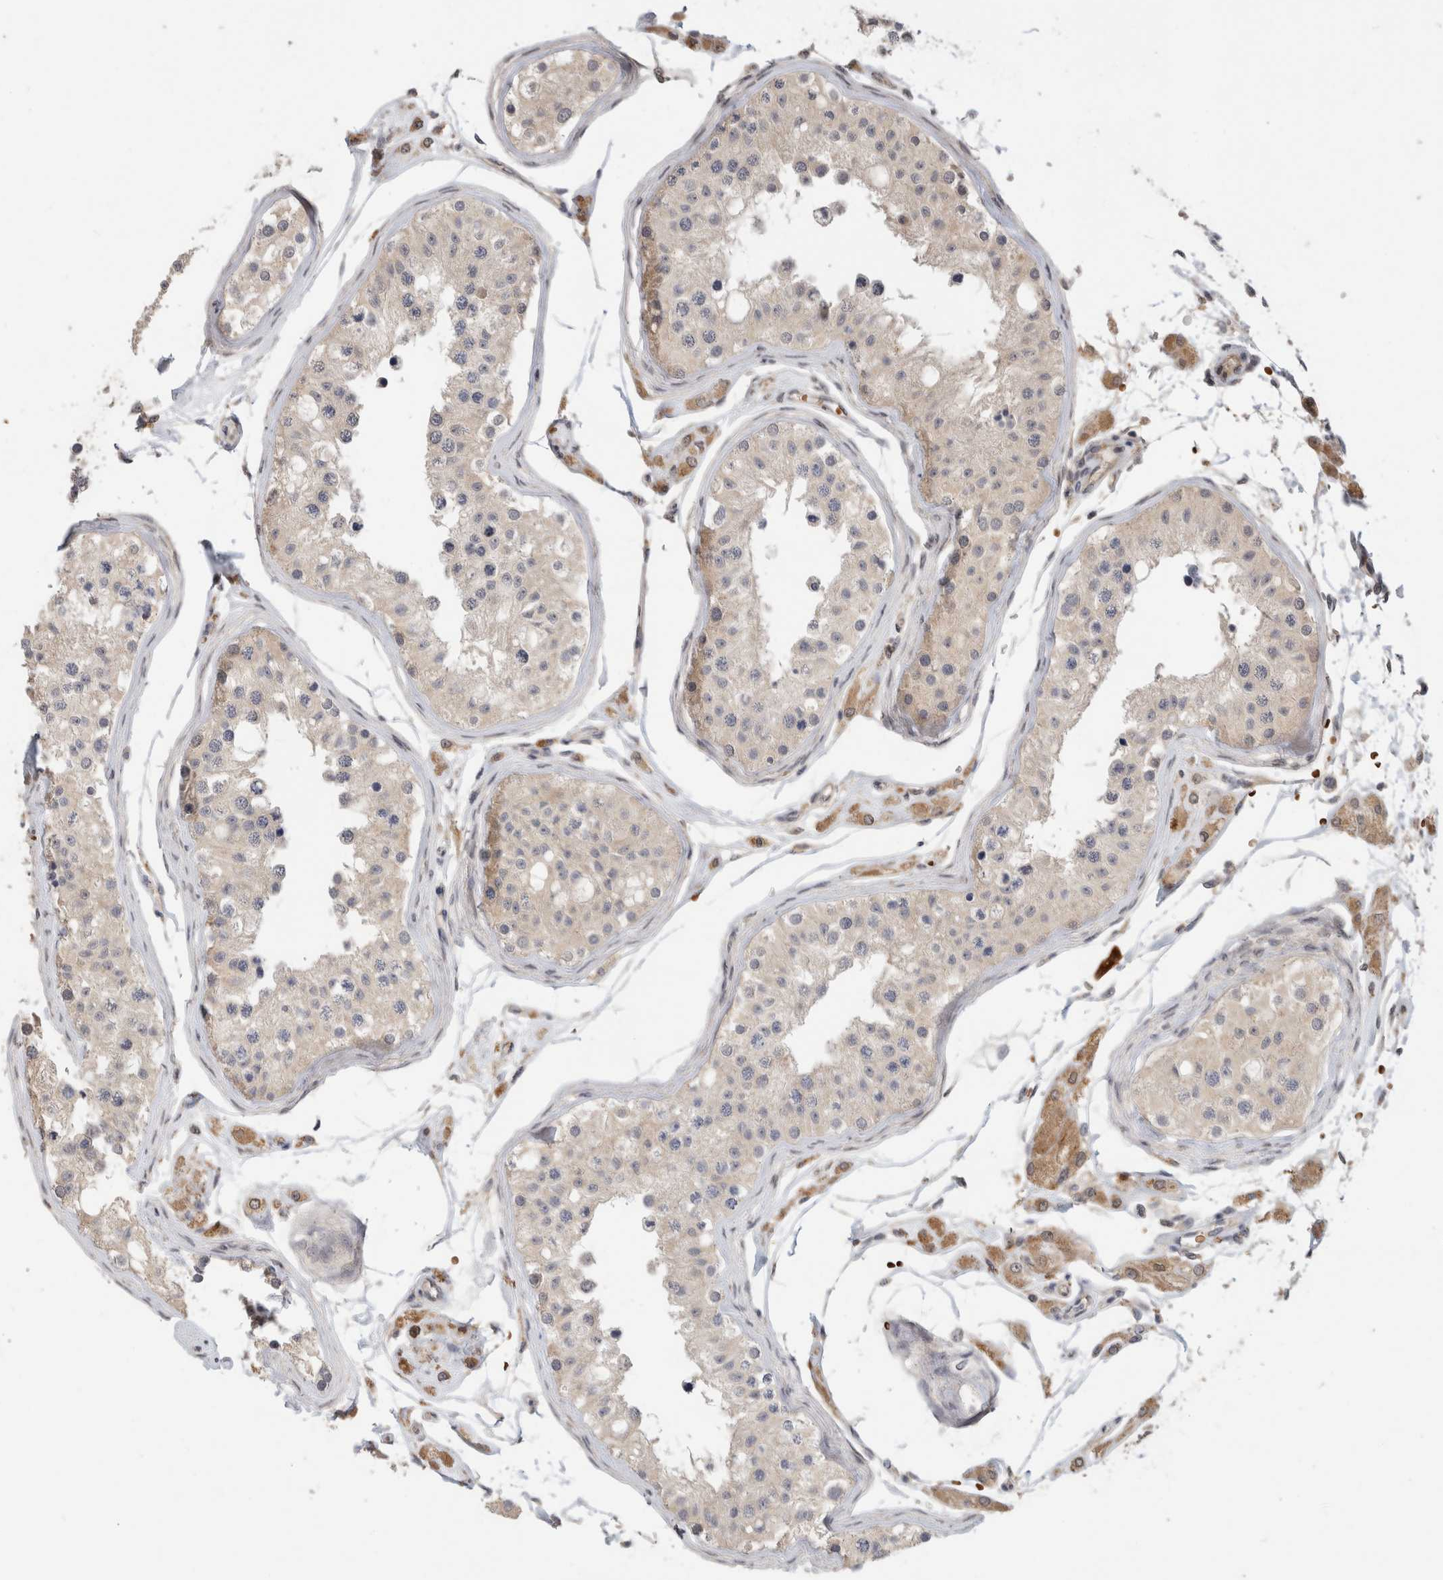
{"staining": {"intensity": "moderate", "quantity": "<25%", "location": "cytoplasmic/membranous"}, "tissue": "testis", "cell_type": "Cells in seminiferous ducts", "image_type": "normal", "snomed": [{"axis": "morphology", "description": "Normal tissue, NOS"}, {"axis": "morphology", "description": "Adenocarcinoma, metastatic, NOS"}, {"axis": "topography", "description": "Testis"}], "caption": "Moderate cytoplasmic/membranous expression is seen in about <25% of cells in seminiferous ducts in benign testis.", "gene": "APOL2", "patient": {"sex": "male", "age": 26}}